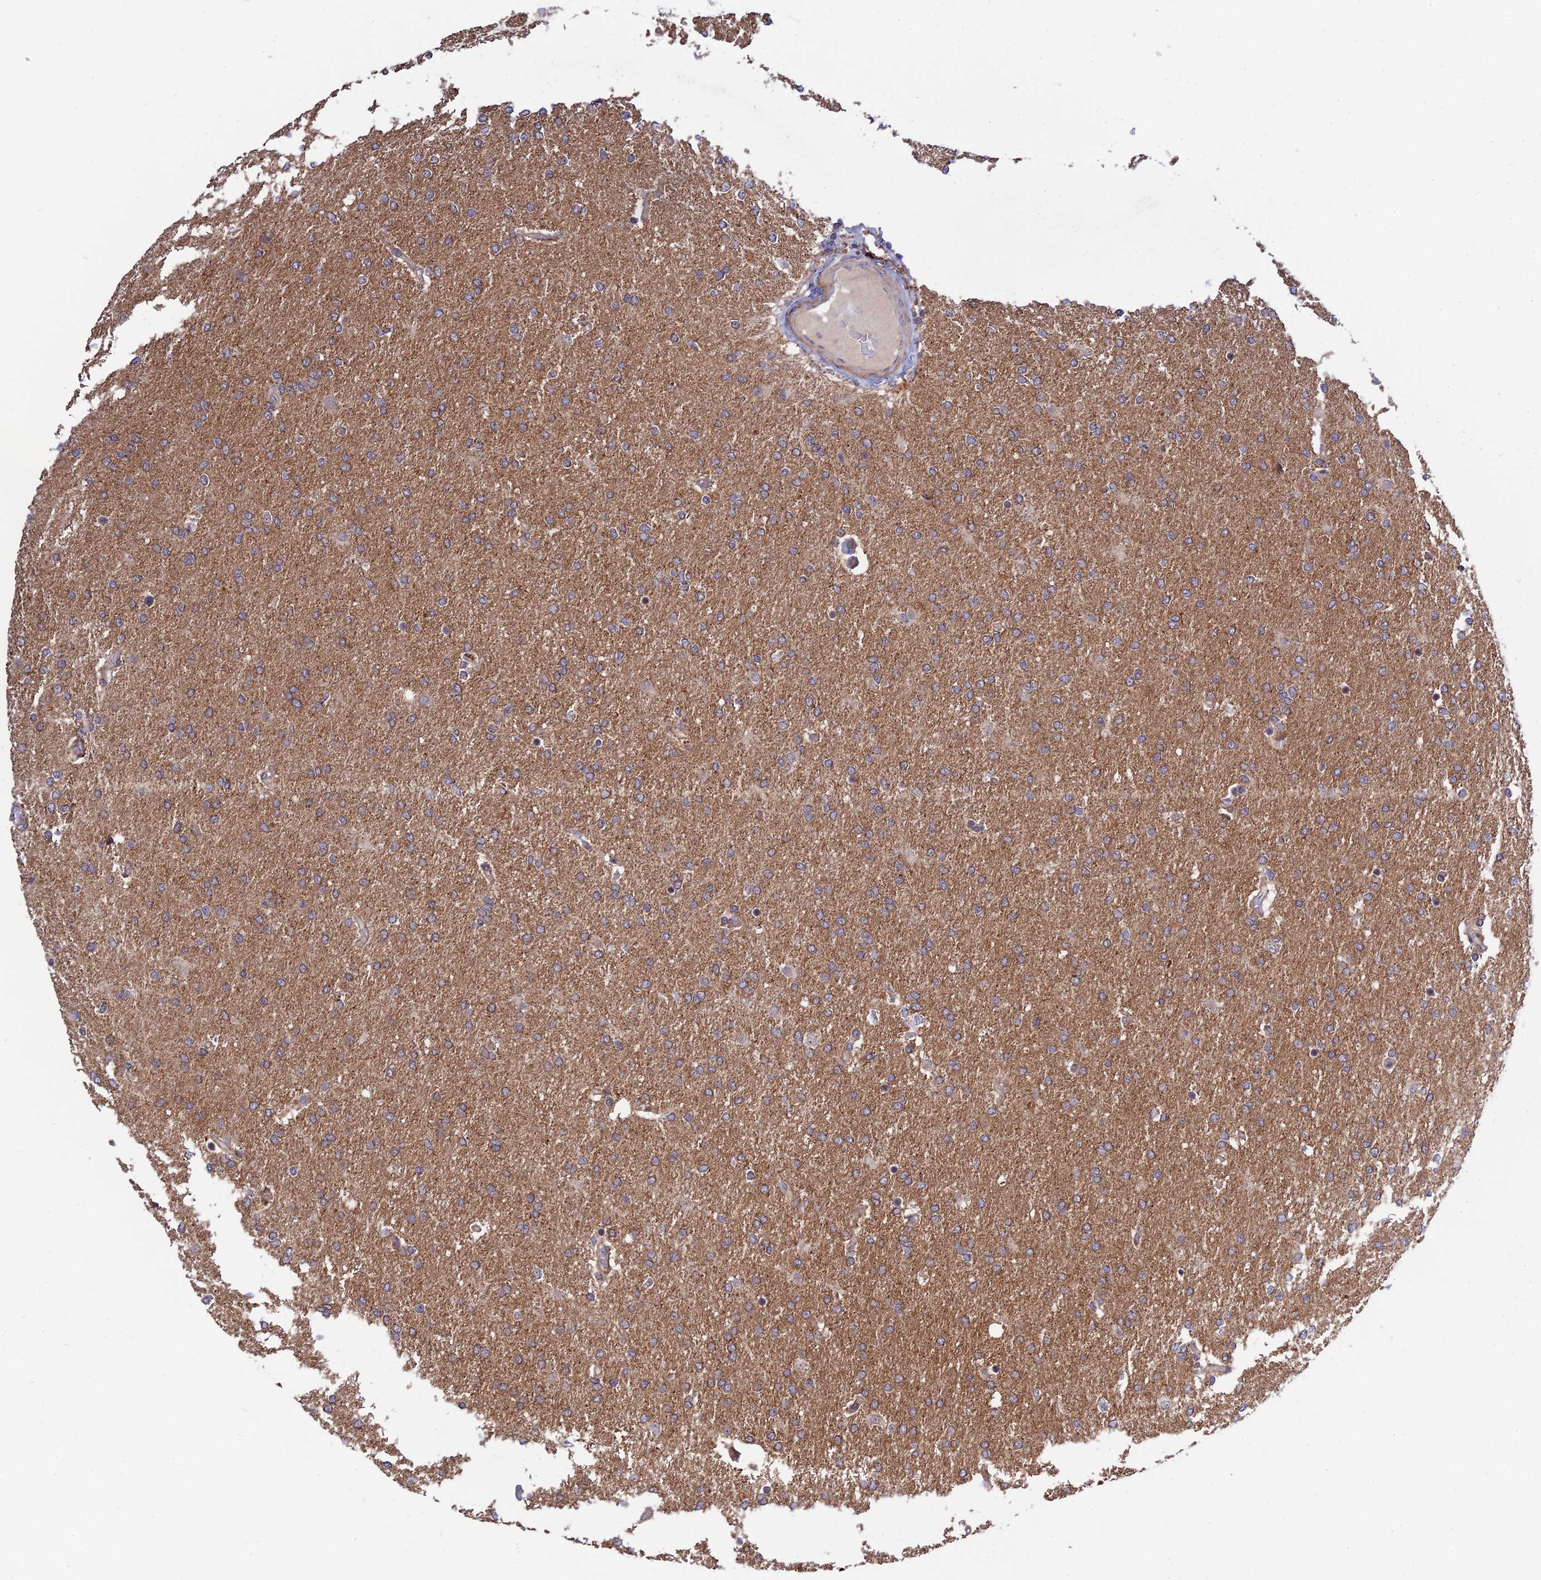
{"staining": {"intensity": "moderate", "quantity": ">75%", "location": "cytoplasmic/membranous"}, "tissue": "glioma", "cell_type": "Tumor cells", "image_type": "cancer", "snomed": [{"axis": "morphology", "description": "Glioma, malignant, High grade"}, {"axis": "topography", "description": "Brain"}], "caption": "High-magnification brightfield microscopy of malignant high-grade glioma stained with DAB (3,3'-diaminobenzidine) (brown) and counterstained with hematoxylin (blue). tumor cells exhibit moderate cytoplasmic/membranous expression is appreciated in approximately>75% of cells. Immunohistochemistry (ihc) stains the protein in brown and the nuclei are stained blue.", "gene": "PLEKHG2", "patient": {"sex": "male", "age": 72}}